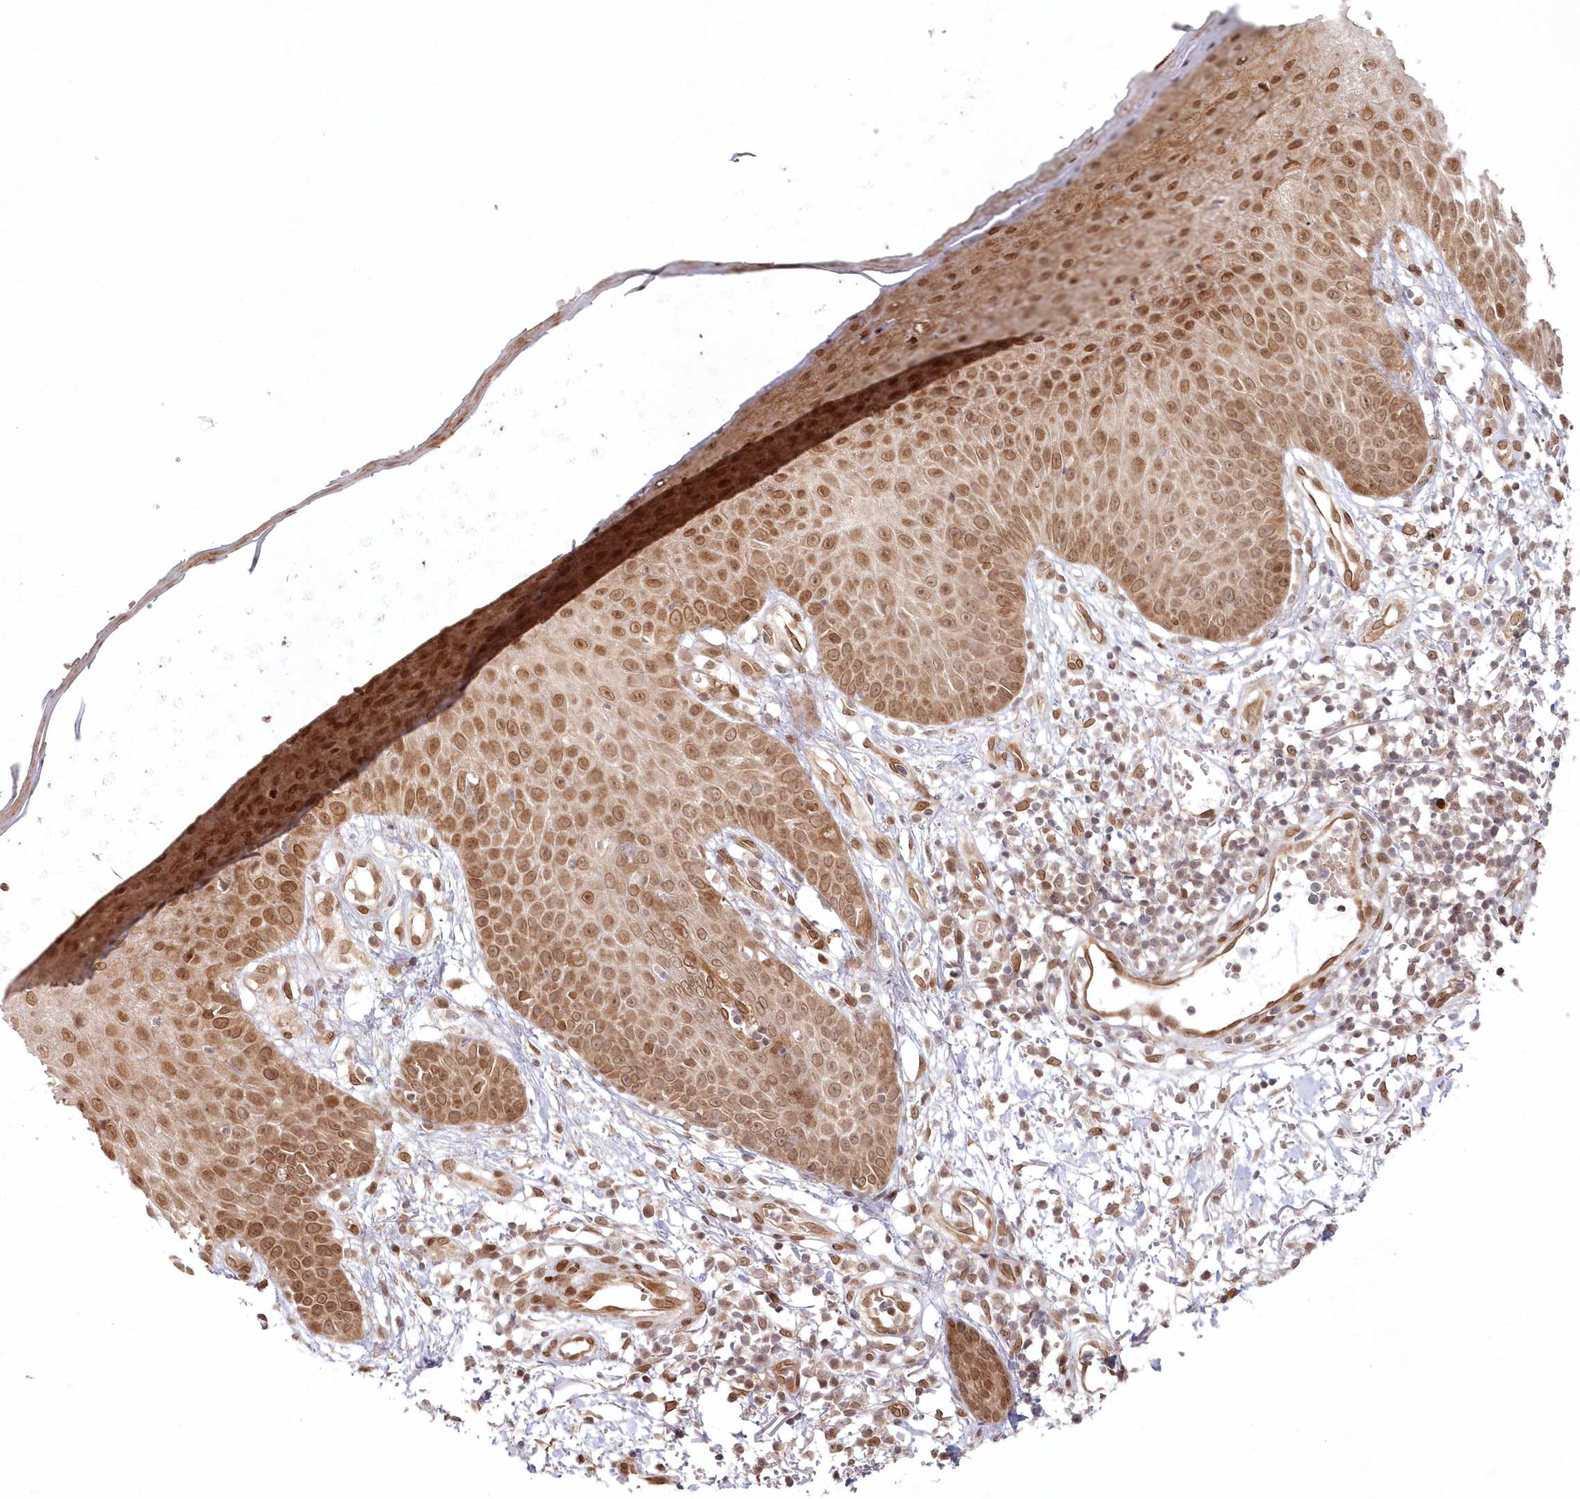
{"staining": {"intensity": "moderate", "quantity": ">75%", "location": "cytoplasmic/membranous,nuclear"}, "tissue": "skin", "cell_type": "Fibroblasts", "image_type": "normal", "snomed": [{"axis": "morphology", "description": "Normal tissue, NOS"}, {"axis": "morphology", "description": "Inflammation, NOS"}, {"axis": "topography", "description": "Skin"}], "caption": "About >75% of fibroblasts in benign human skin reveal moderate cytoplasmic/membranous,nuclear protein staining as visualized by brown immunohistochemical staining.", "gene": "TOGARAM2", "patient": {"sex": "female", "age": 44}}